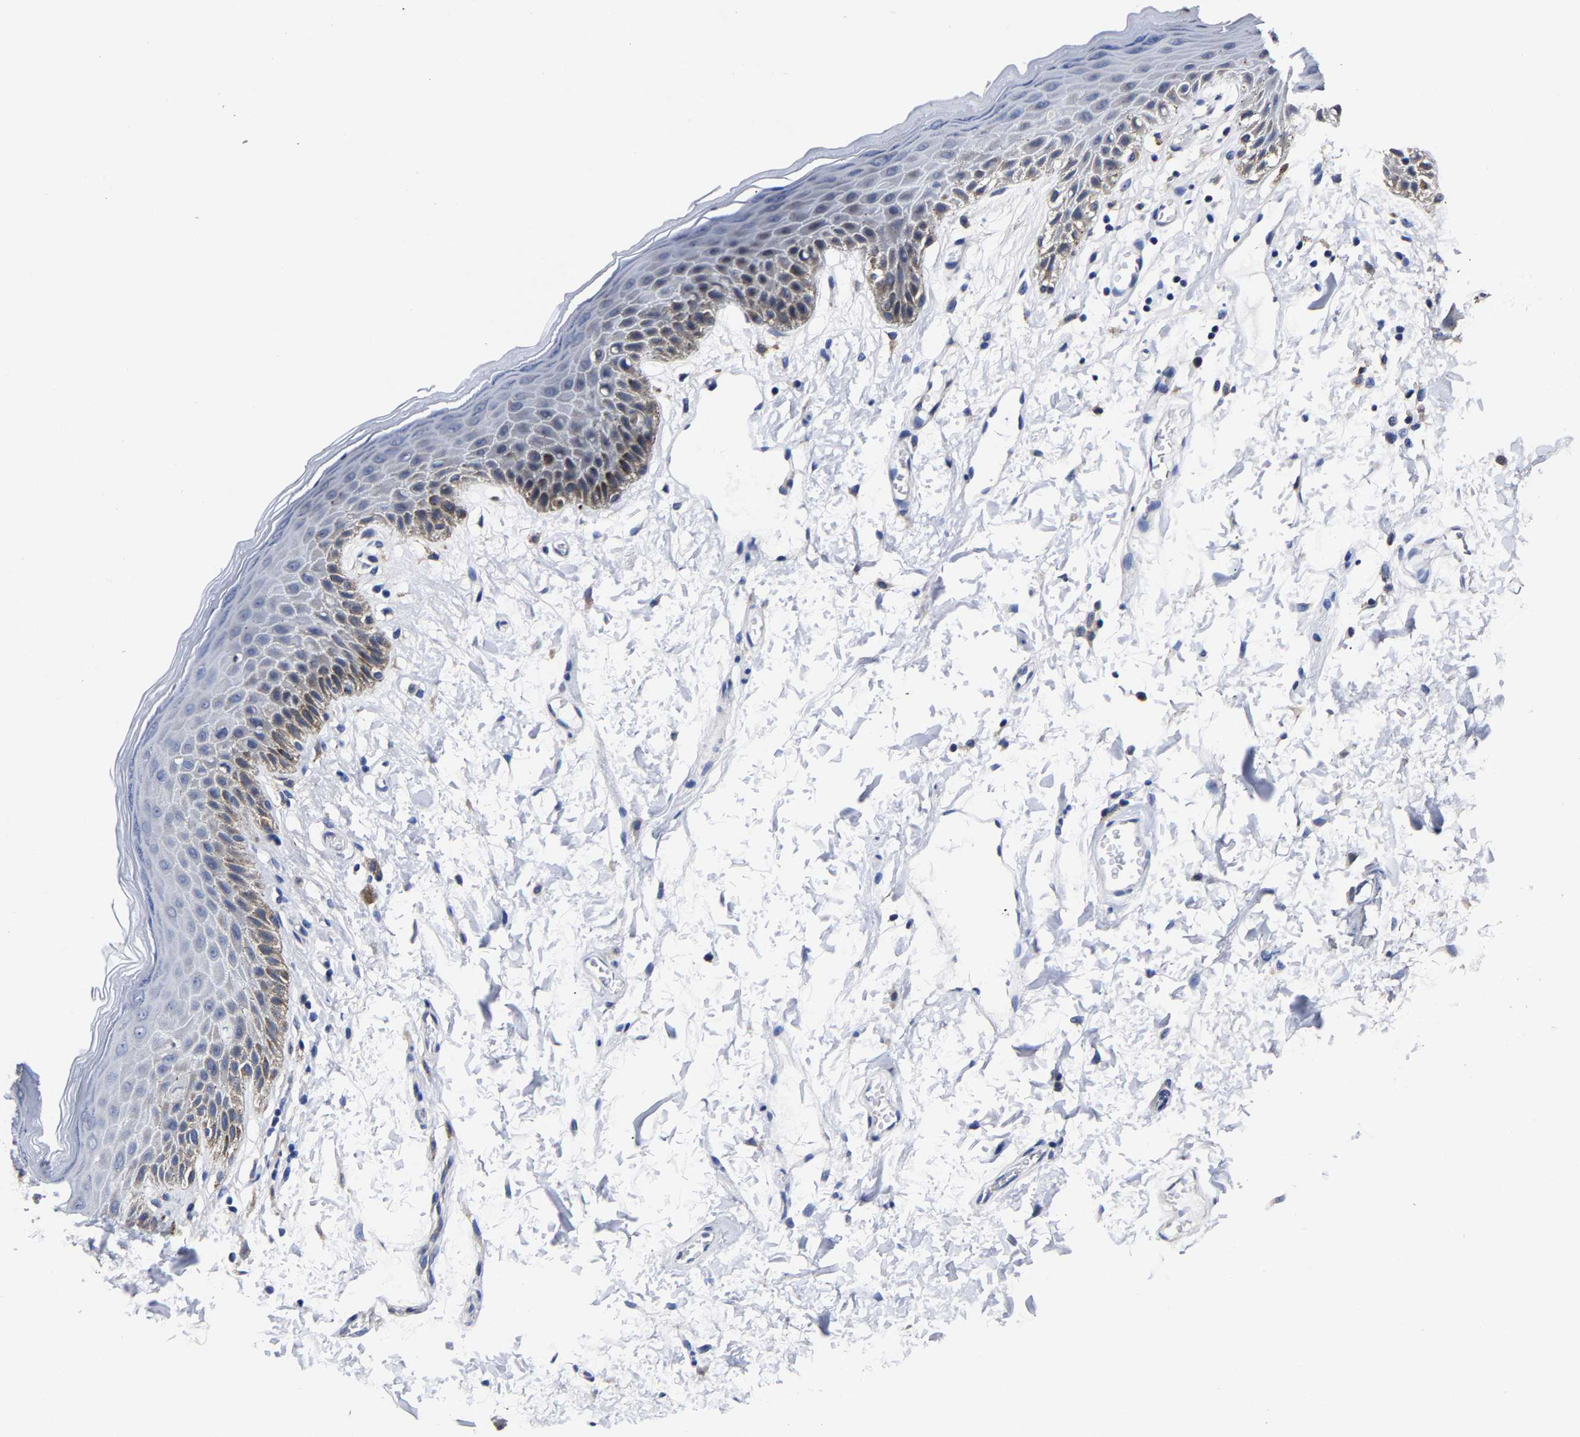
{"staining": {"intensity": "weak", "quantity": "<25%", "location": "cytoplasmic/membranous"}, "tissue": "skin", "cell_type": "Epidermal cells", "image_type": "normal", "snomed": [{"axis": "morphology", "description": "Normal tissue, NOS"}, {"axis": "topography", "description": "Anal"}], "caption": "The IHC photomicrograph has no significant positivity in epidermal cells of skin.", "gene": "AASS", "patient": {"sex": "male", "age": 44}}